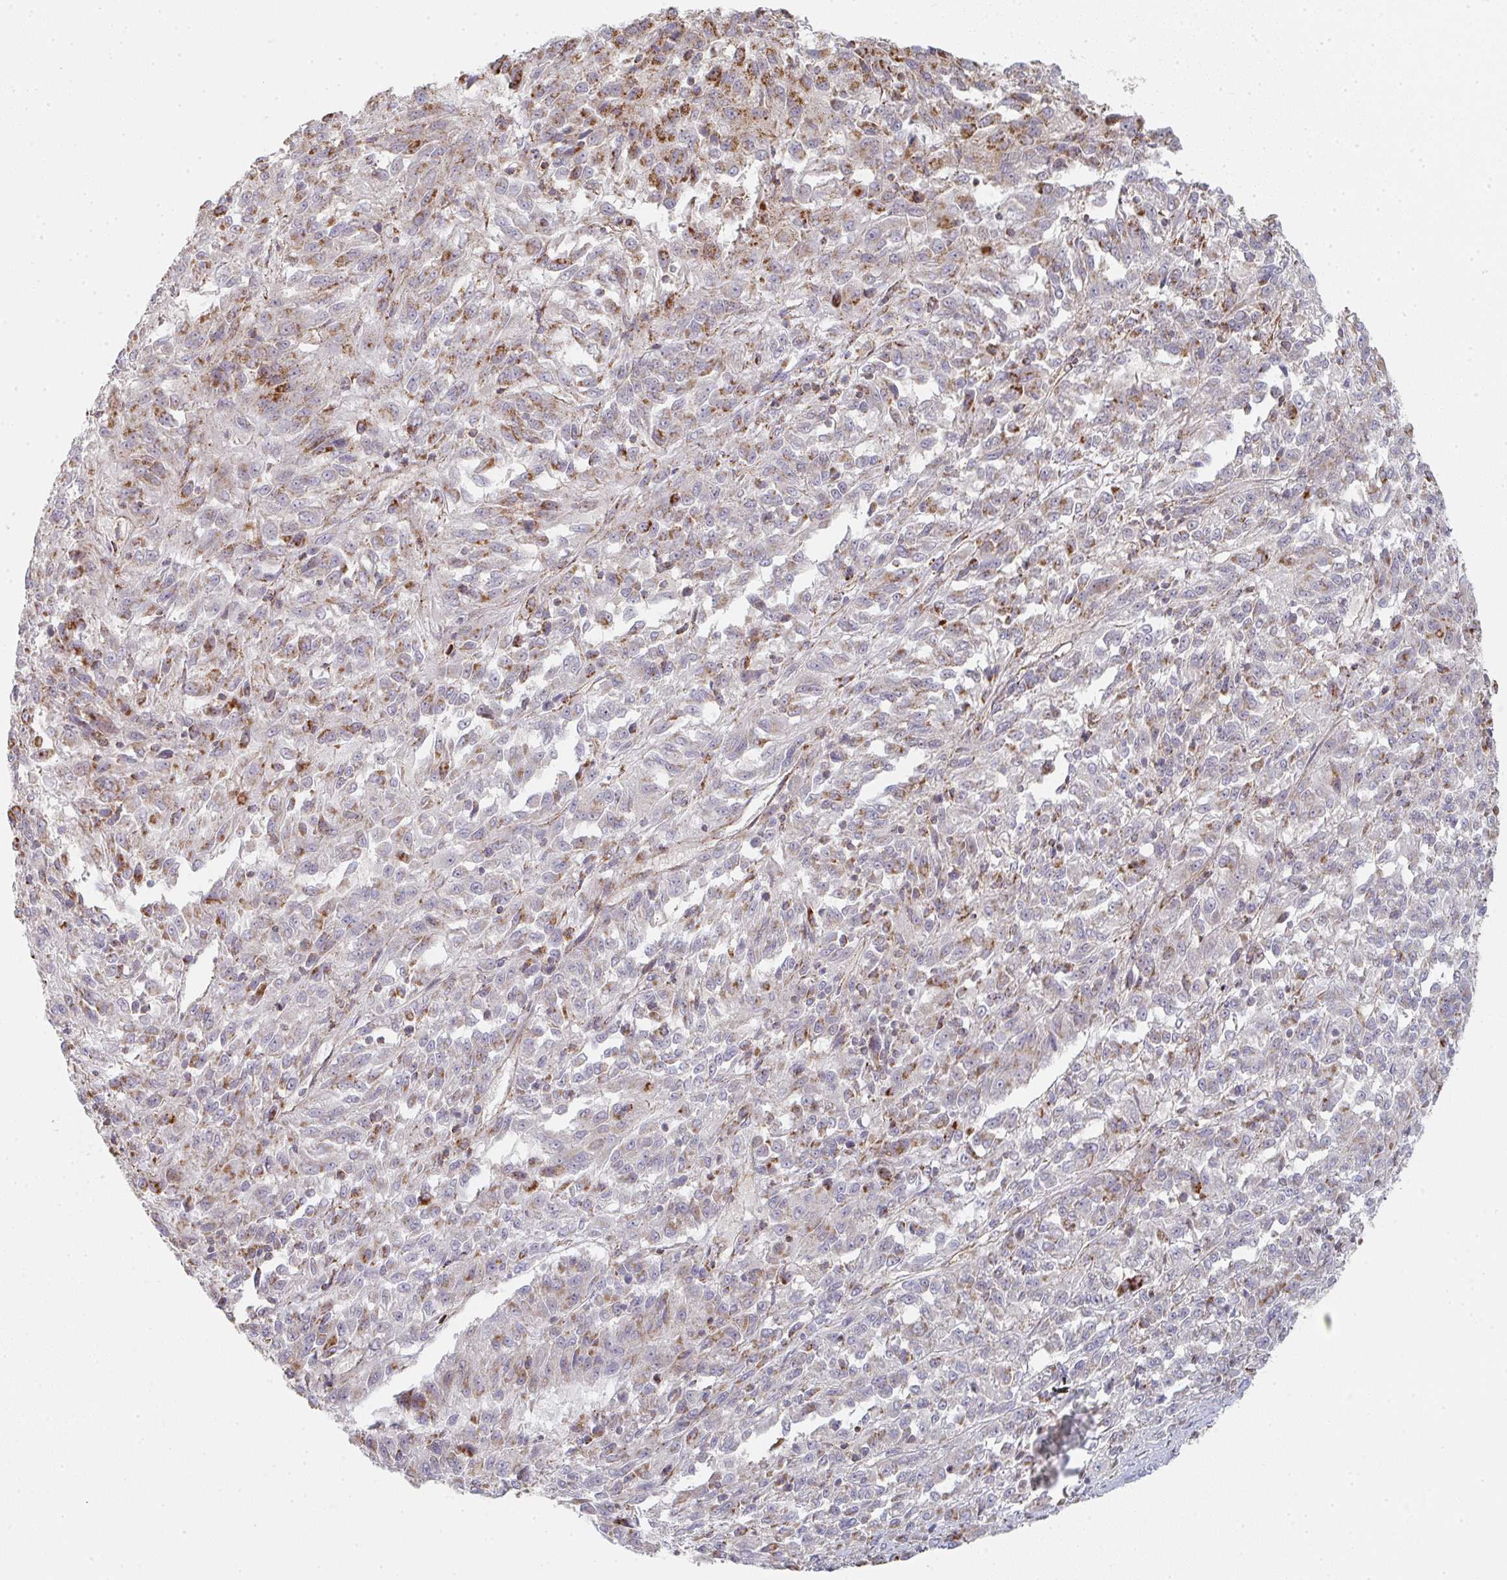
{"staining": {"intensity": "moderate", "quantity": ">75%", "location": "cytoplasmic/membranous"}, "tissue": "melanoma", "cell_type": "Tumor cells", "image_type": "cancer", "snomed": [{"axis": "morphology", "description": "Malignant melanoma, Metastatic site"}, {"axis": "topography", "description": "Lung"}], "caption": "Brown immunohistochemical staining in human malignant melanoma (metastatic site) shows moderate cytoplasmic/membranous expression in approximately >75% of tumor cells.", "gene": "ZNF526", "patient": {"sex": "male", "age": 64}}